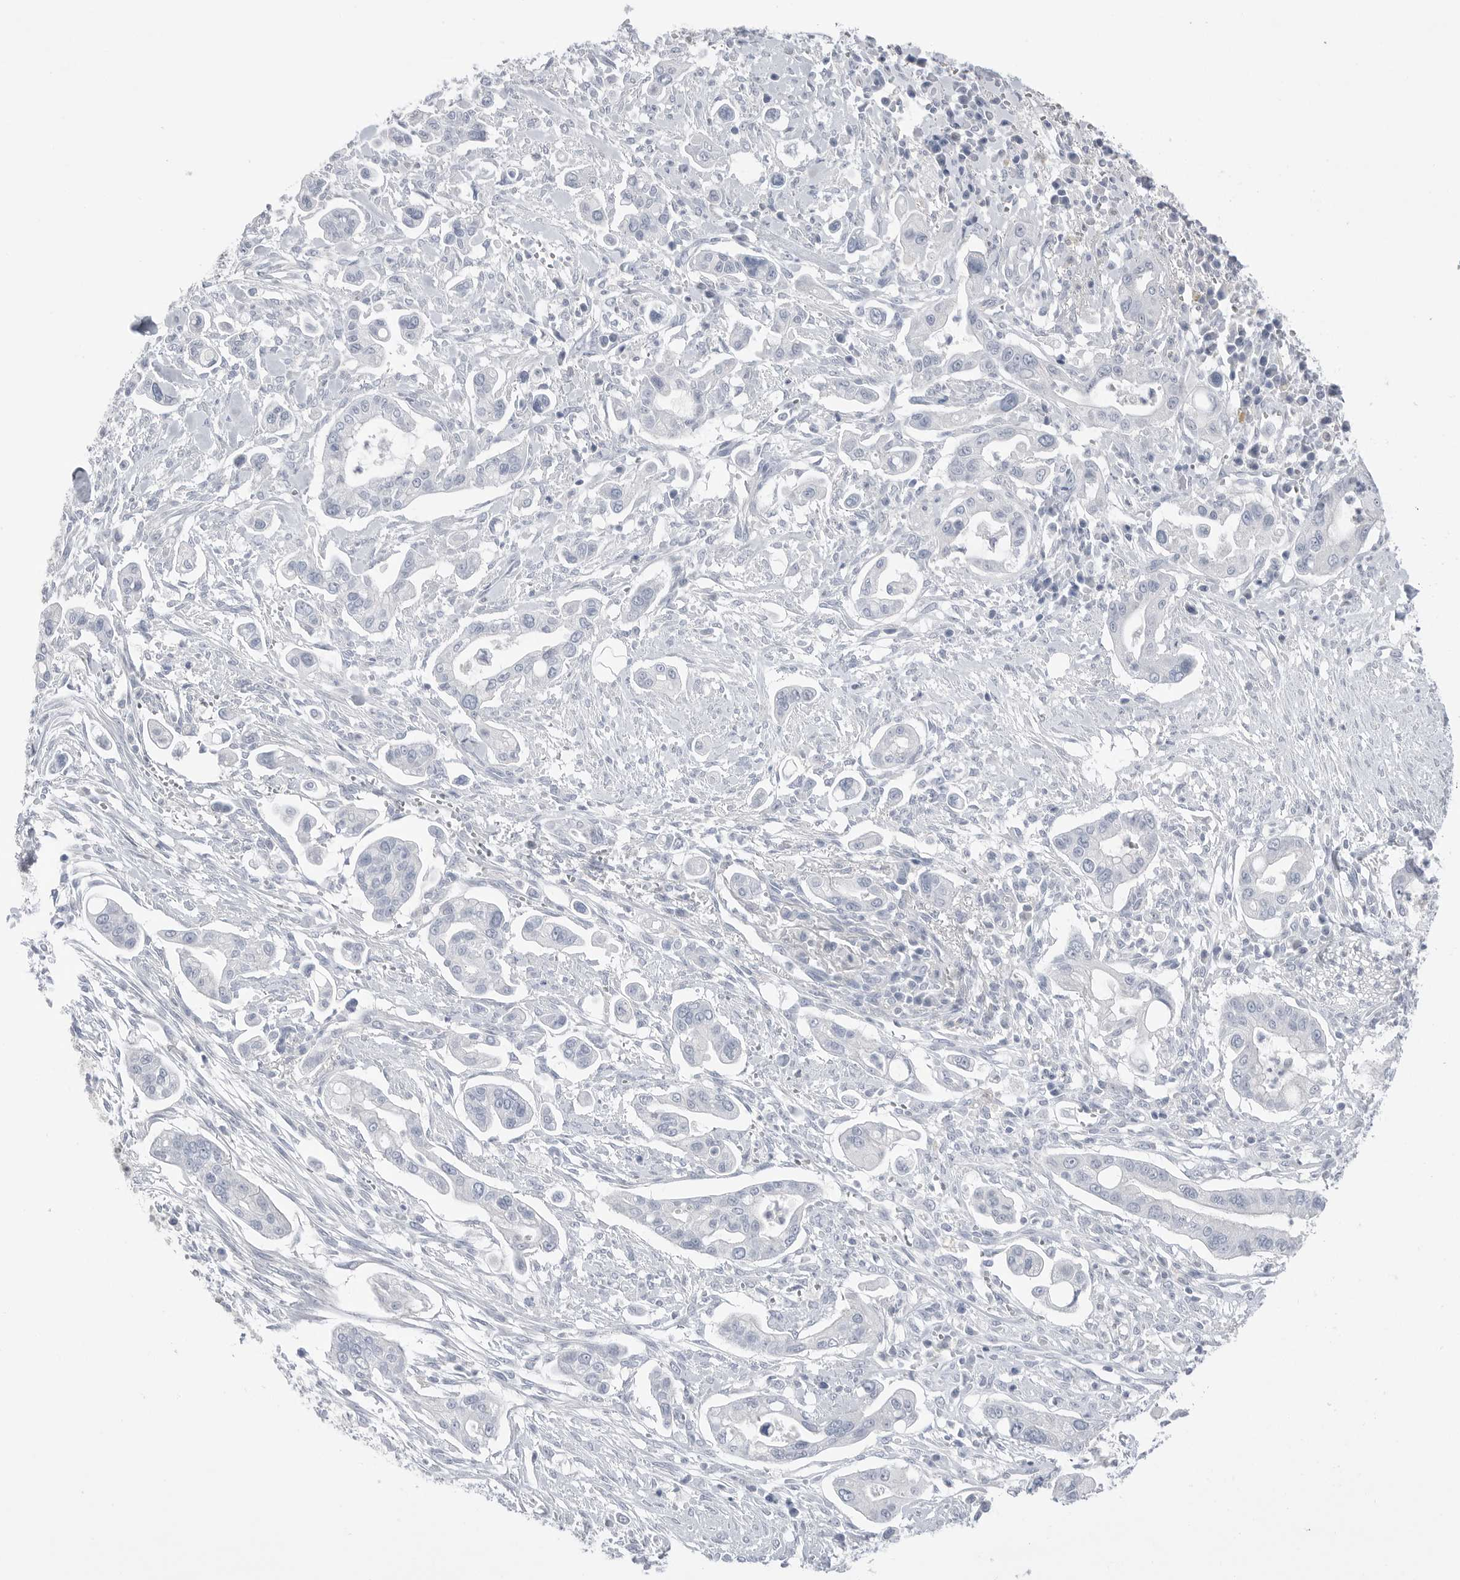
{"staining": {"intensity": "negative", "quantity": "none", "location": "none"}, "tissue": "pancreatic cancer", "cell_type": "Tumor cells", "image_type": "cancer", "snomed": [{"axis": "morphology", "description": "Adenocarcinoma, NOS"}, {"axis": "topography", "description": "Pancreas"}], "caption": "Micrograph shows no significant protein staining in tumor cells of pancreatic cancer (adenocarcinoma).", "gene": "ABHD12", "patient": {"sex": "male", "age": 68}}